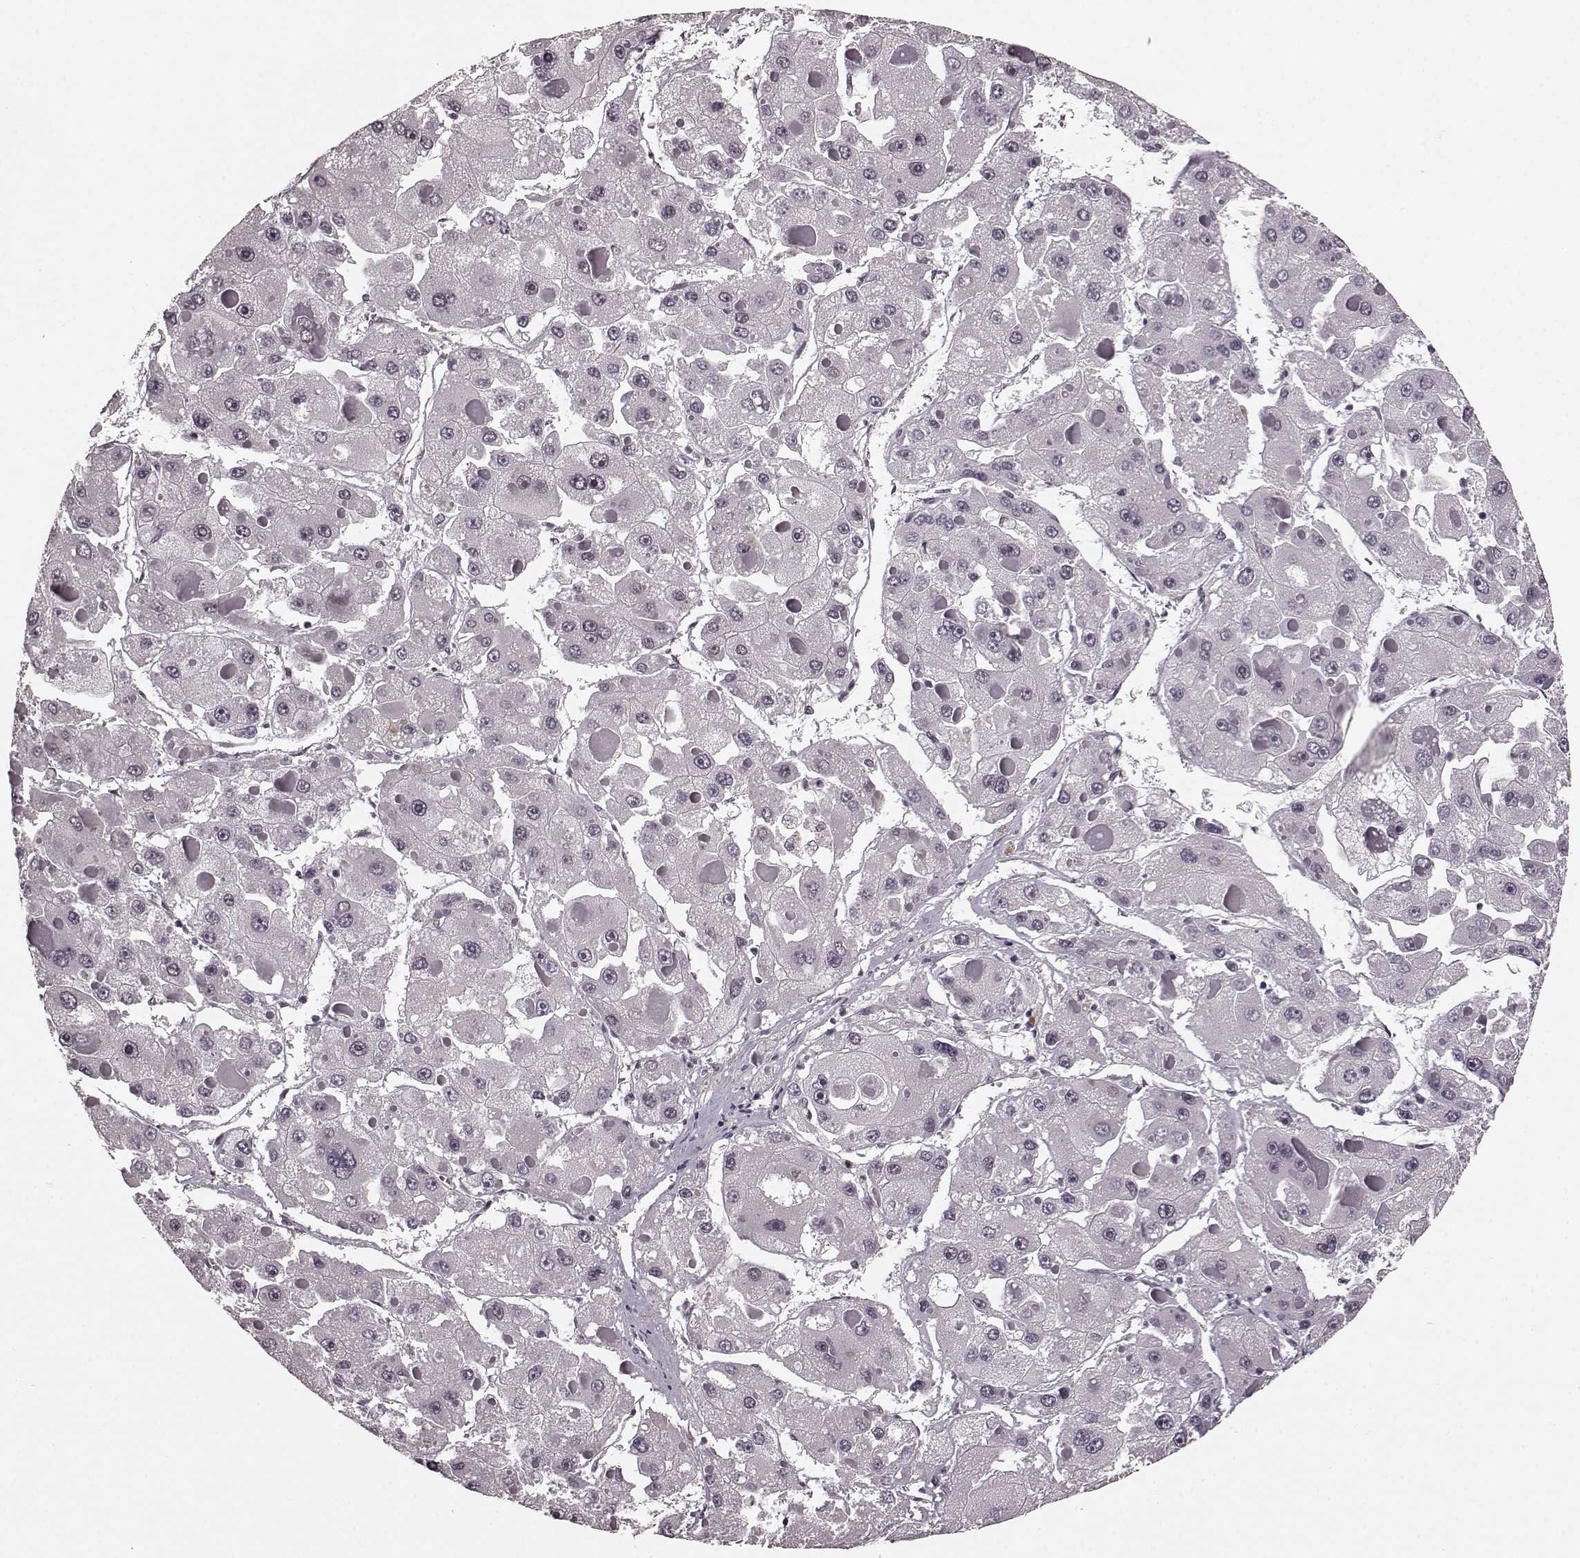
{"staining": {"intensity": "negative", "quantity": "none", "location": "none"}, "tissue": "liver cancer", "cell_type": "Tumor cells", "image_type": "cancer", "snomed": [{"axis": "morphology", "description": "Carcinoma, Hepatocellular, NOS"}, {"axis": "topography", "description": "Liver"}], "caption": "High magnification brightfield microscopy of hepatocellular carcinoma (liver) stained with DAB (brown) and counterstained with hematoxylin (blue): tumor cells show no significant staining.", "gene": "PLCB4", "patient": {"sex": "female", "age": 73}}